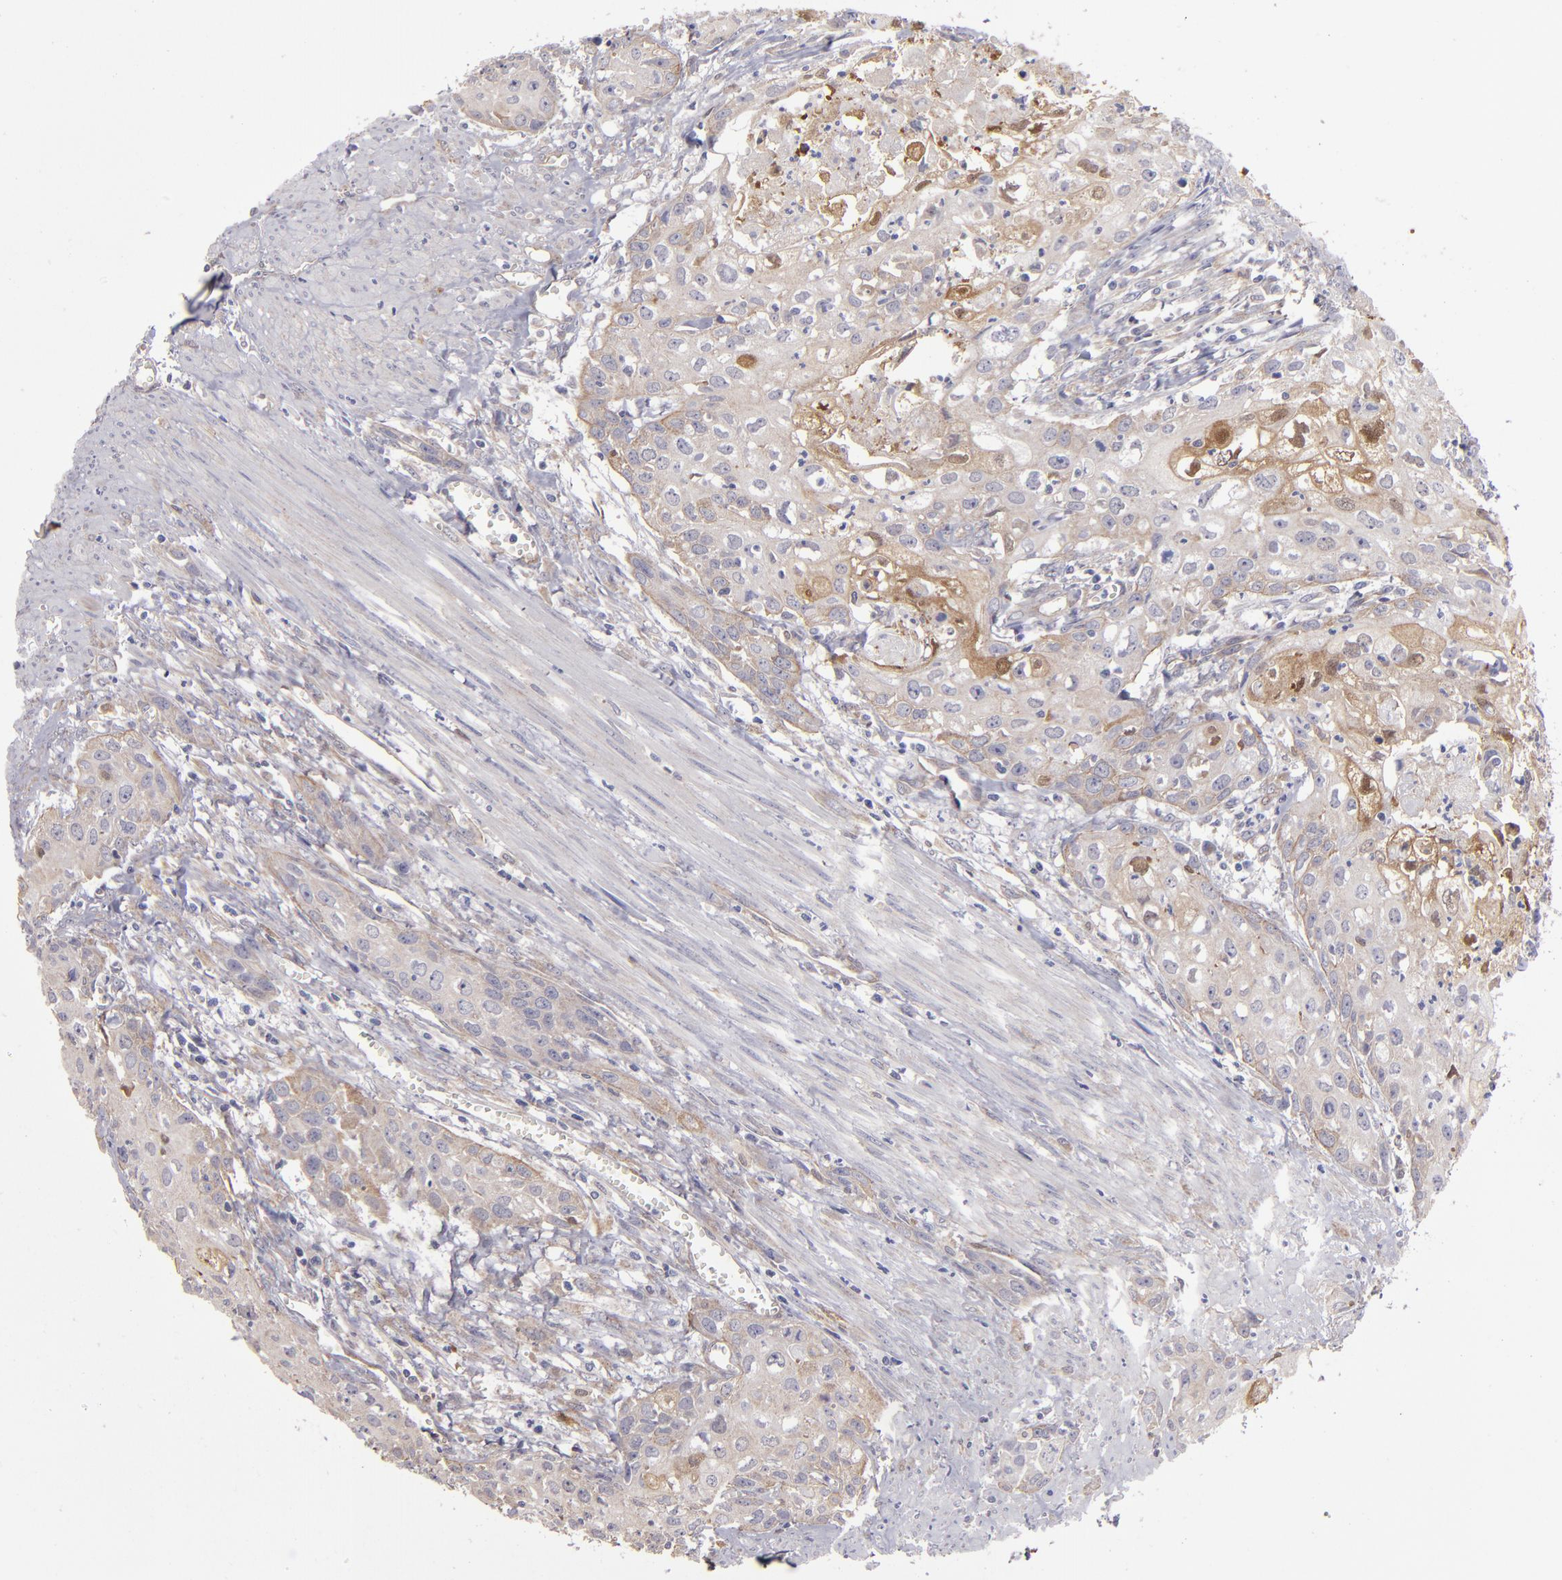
{"staining": {"intensity": "weak", "quantity": ">75%", "location": "cytoplasmic/membranous,nuclear"}, "tissue": "urothelial cancer", "cell_type": "Tumor cells", "image_type": "cancer", "snomed": [{"axis": "morphology", "description": "Urothelial carcinoma, High grade"}, {"axis": "topography", "description": "Urinary bladder"}], "caption": "IHC of human urothelial cancer demonstrates low levels of weak cytoplasmic/membranous and nuclear positivity in approximately >75% of tumor cells.", "gene": "NDRG2", "patient": {"sex": "male", "age": 54}}